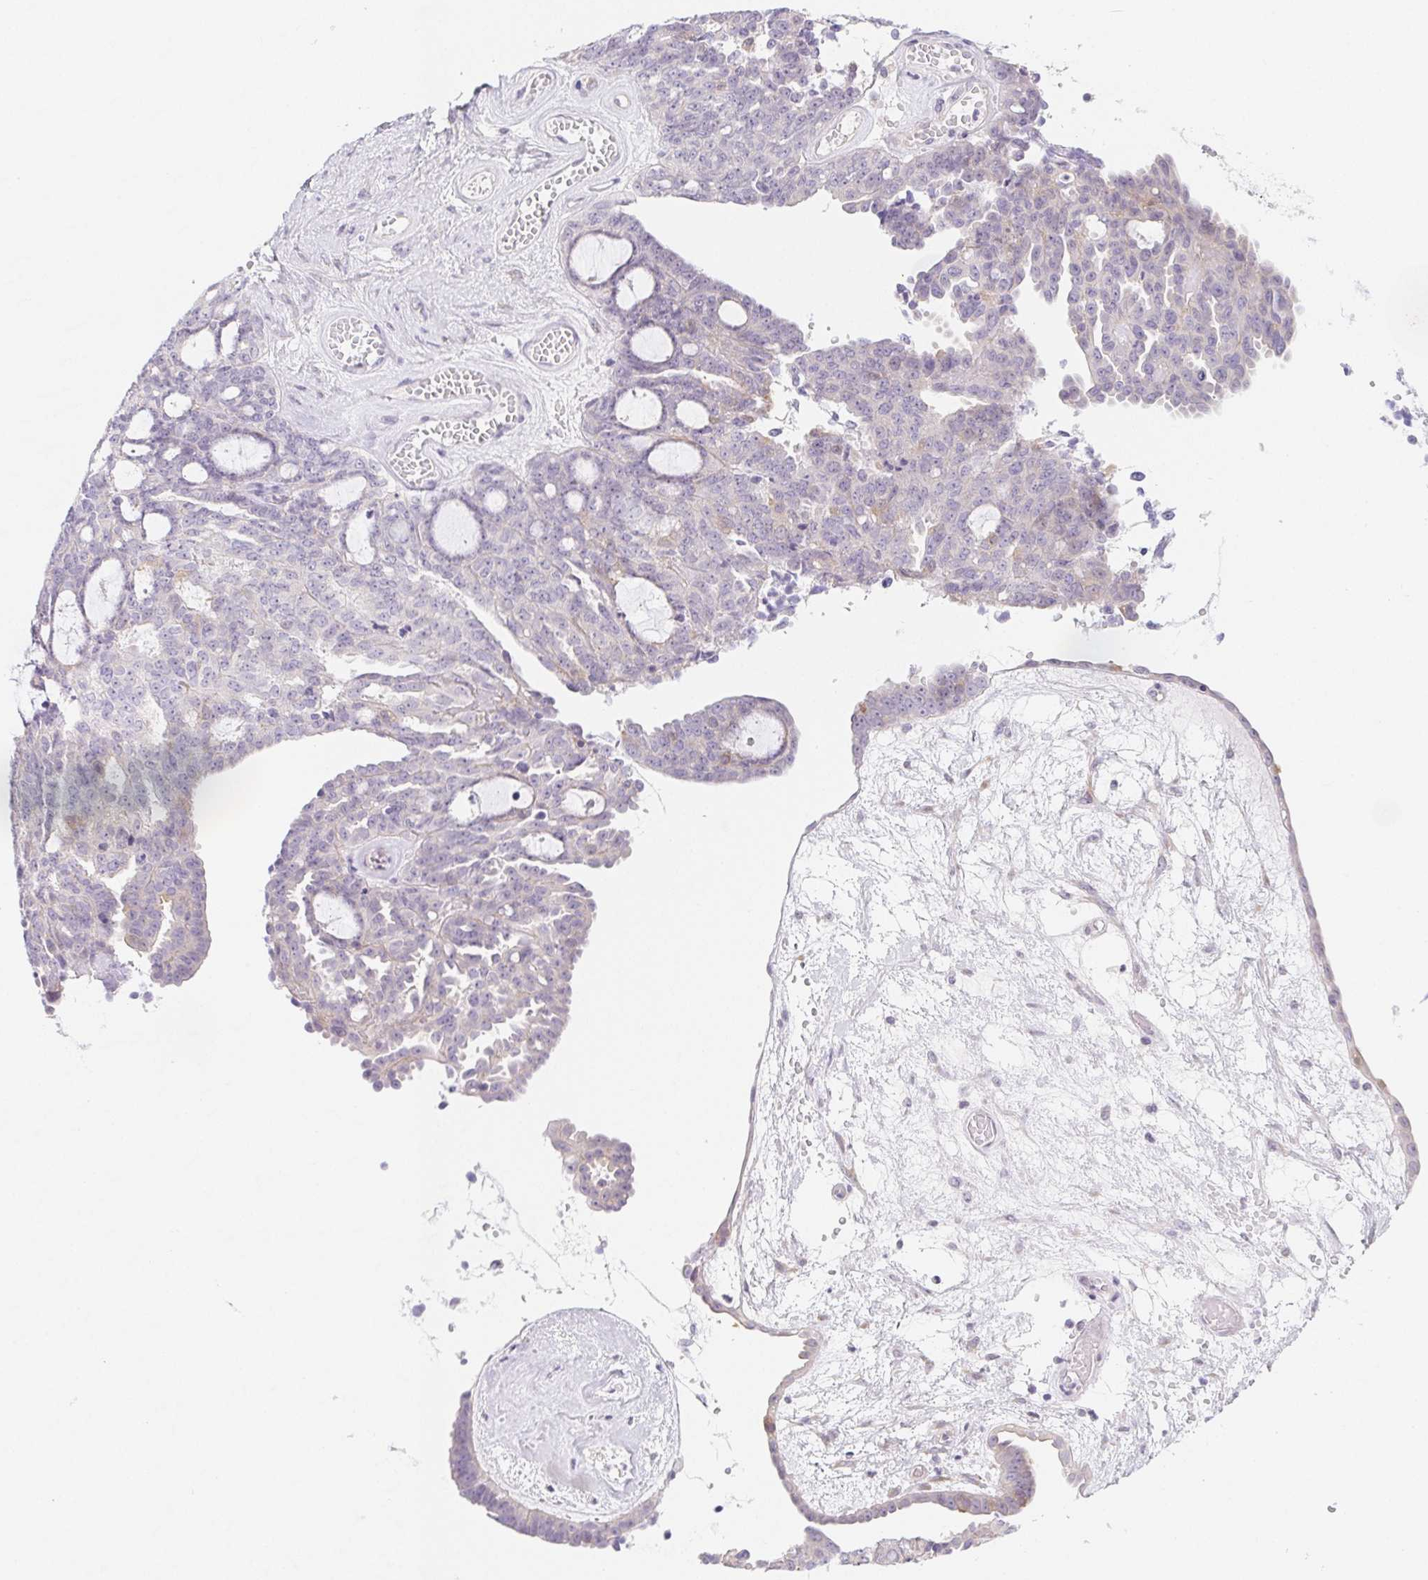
{"staining": {"intensity": "weak", "quantity": "<25%", "location": "cytoplasmic/membranous"}, "tissue": "ovarian cancer", "cell_type": "Tumor cells", "image_type": "cancer", "snomed": [{"axis": "morphology", "description": "Cystadenocarcinoma, serous, NOS"}, {"axis": "topography", "description": "Ovary"}], "caption": "Human ovarian serous cystadenocarcinoma stained for a protein using IHC reveals no staining in tumor cells.", "gene": "ZBBX", "patient": {"sex": "female", "age": 71}}